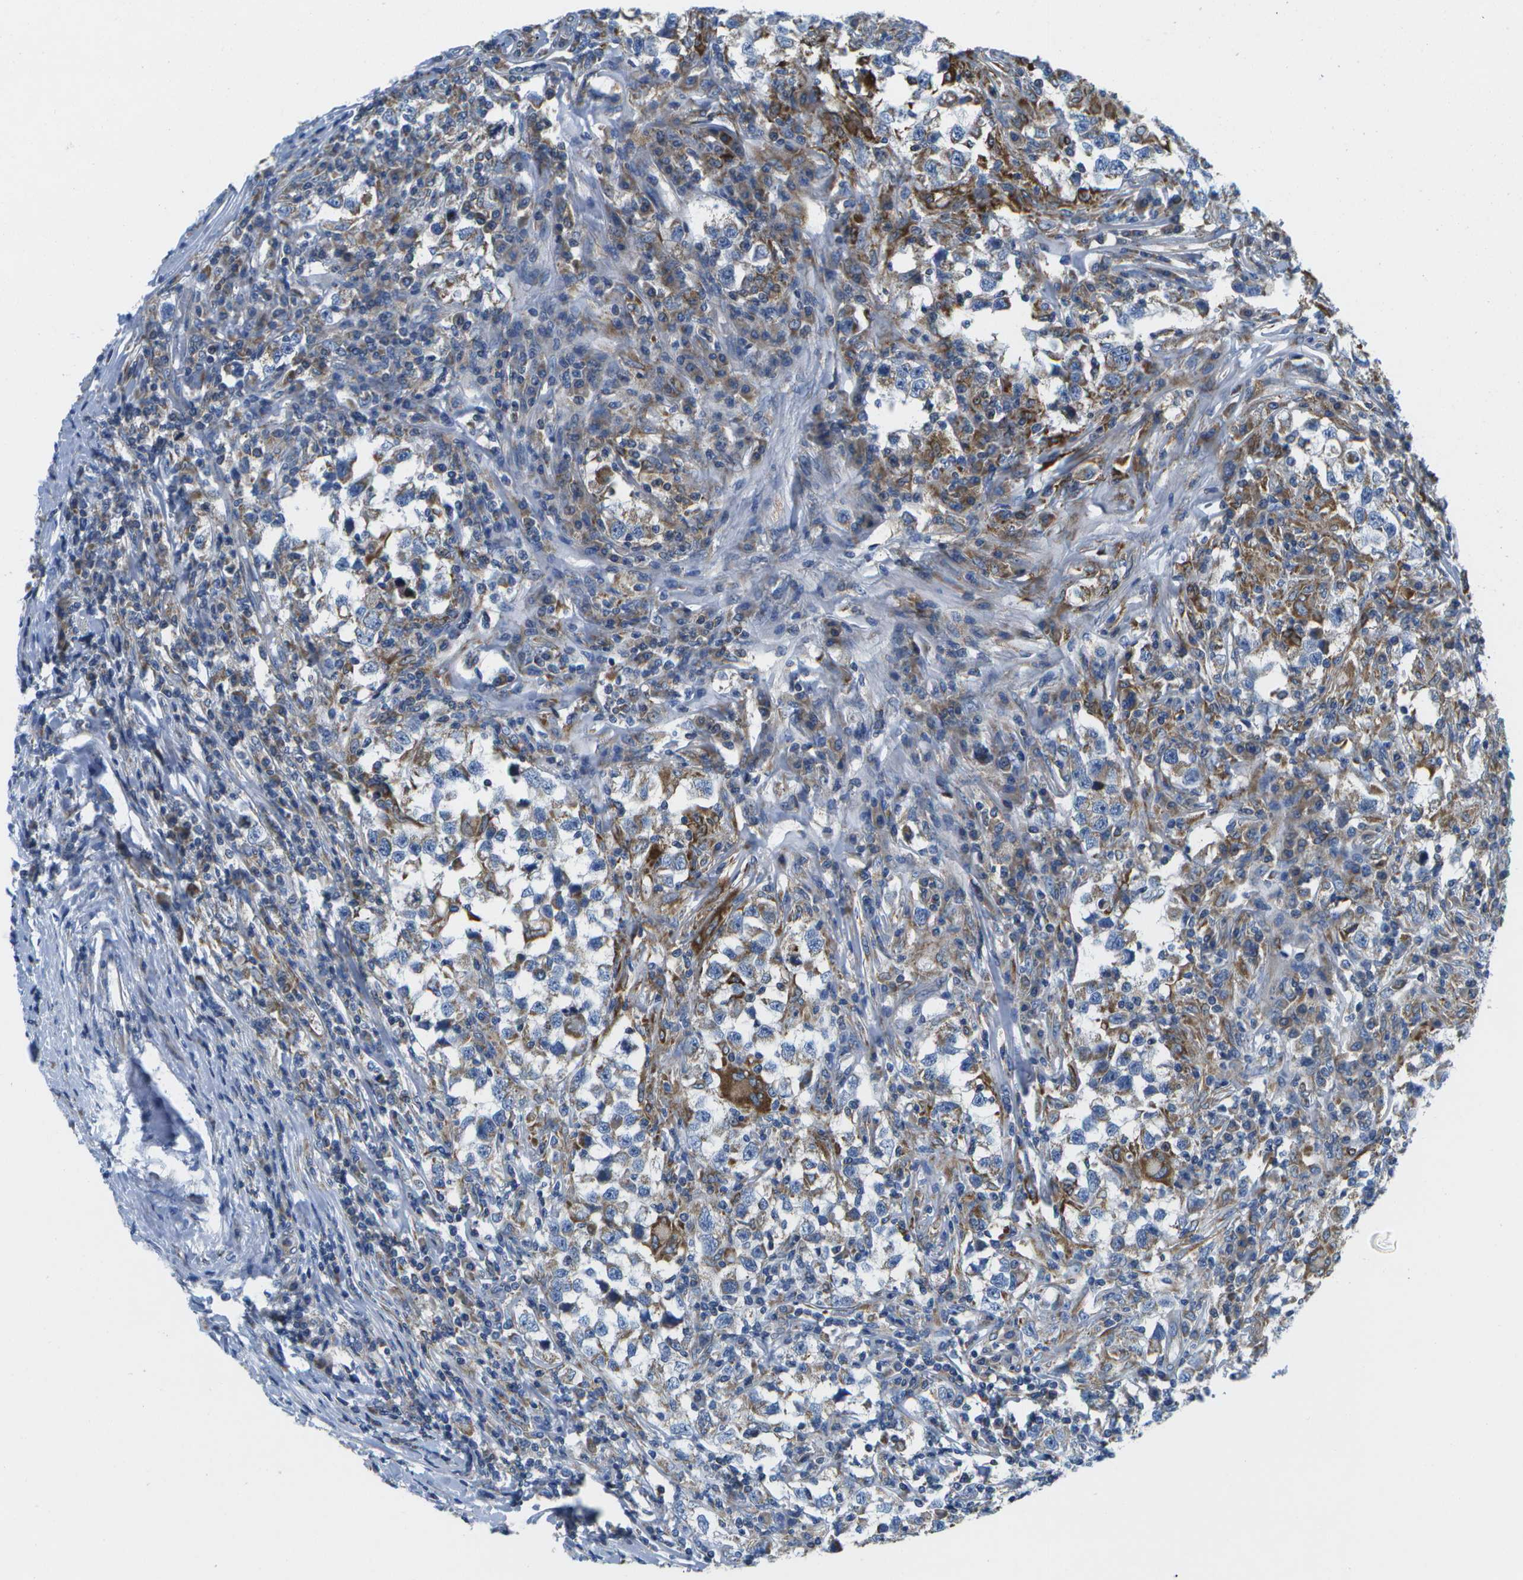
{"staining": {"intensity": "moderate", "quantity": "<25%", "location": "cytoplasmic/membranous"}, "tissue": "testis cancer", "cell_type": "Tumor cells", "image_type": "cancer", "snomed": [{"axis": "morphology", "description": "Carcinoma, Embryonal, NOS"}, {"axis": "topography", "description": "Testis"}], "caption": "IHC (DAB) staining of testis cancer (embryonal carcinoma) displays moderate cytoplasmic/membranous protein staining in approximately <25% of tumor cells. The protein of interest is shown in brown color, while the nuclei are stained blue.", "gene": "GDF5", "patient": {"sex": "male", "age": 21}}